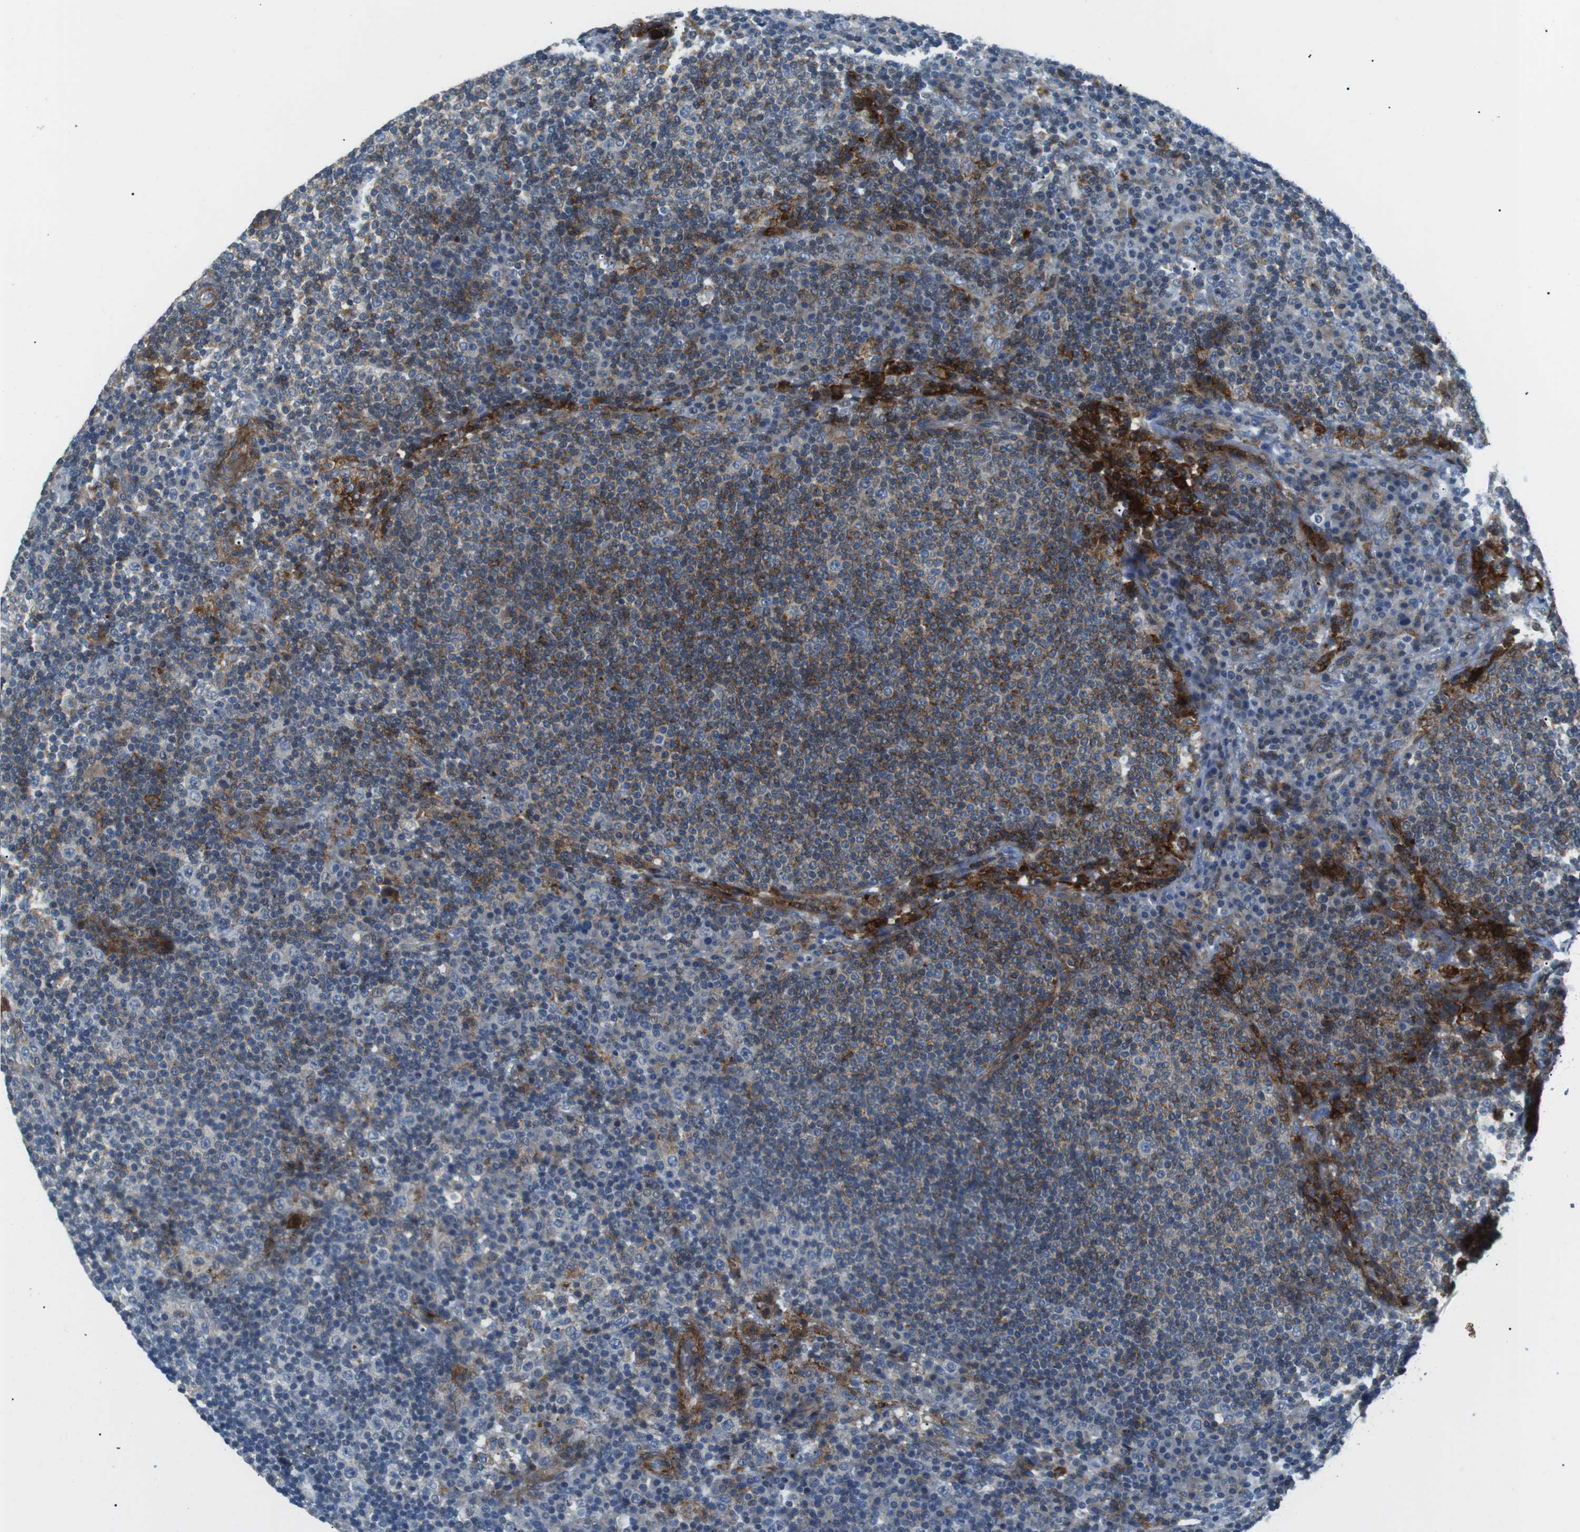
{"staining": {"intensity": "moderate", "quantity": "25%-75%", "location": "cytoplasmic/membranous"}, "tissue": "lymph node", "cell_type": "Germinal center cells", "image_type": "normal", "snomed": [{"axis": "morphology", "description": "Normal tissue, NOS"}, {"axis": "topography", "description": "Lymph node"}], "caption": "This micrograph exhibits normal lymph node stained with immunohistochemistry to label a protein in brown. The cytoplasmic/membranous of germinal center cells show moderate positivity for the protein. Nuclei are counter-stained blue.", "gene": "ARVCF", "patient": {"sex": "female", "age": 53}}